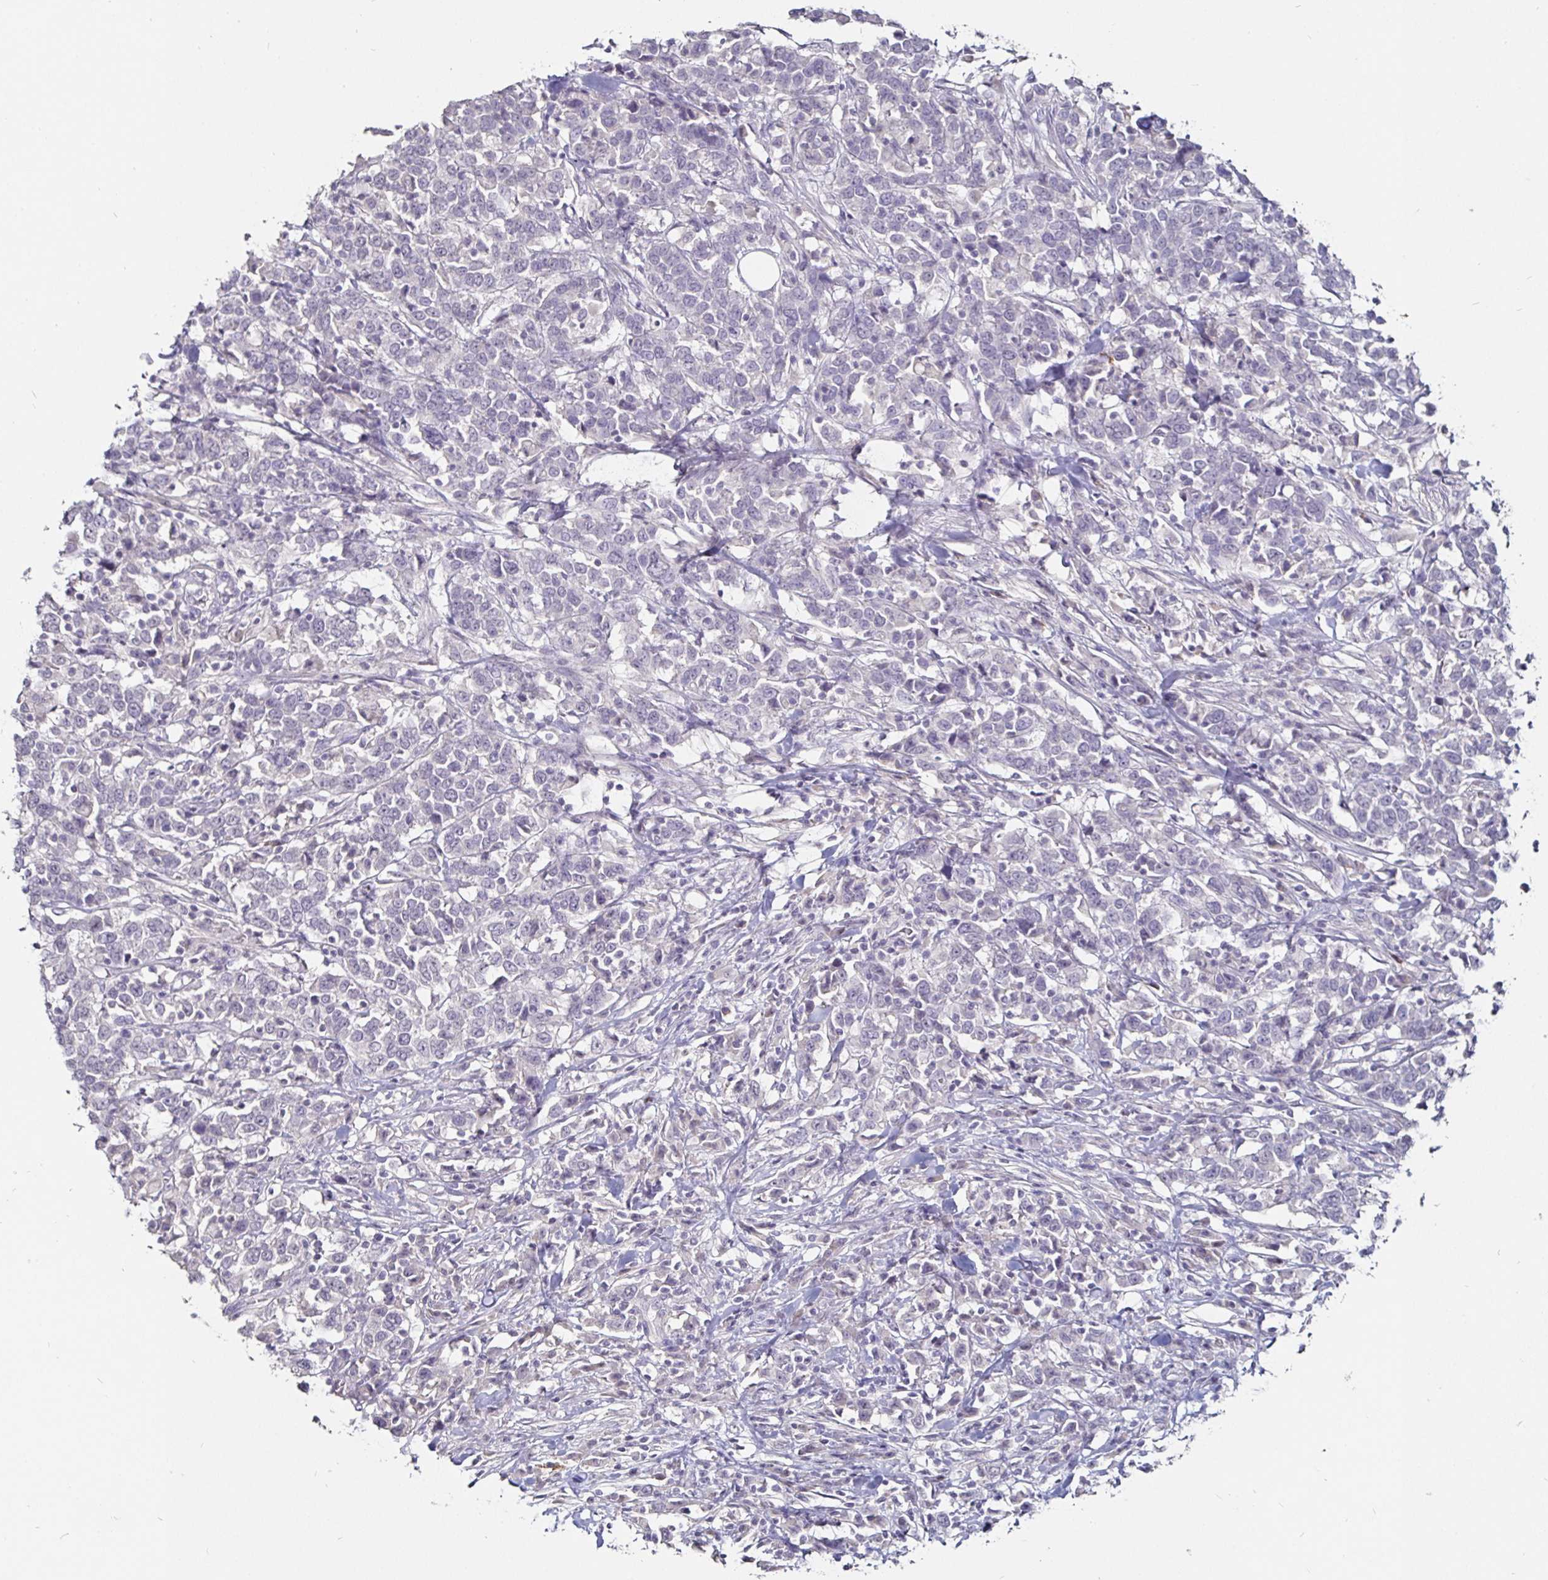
{"staining": {"intensity": "negative", "quantity": "none", "location": "none"}, "tissue": "urothelial cancer", "cell_type": "Tumor cells", "image_type": "cancer", "snomed": [{"axis": "morphology", "description": "Urothelial carcinoma, High grade"}, {"axis": "topography", "description": "Urinary bladder"}], "caption": "Immunohistochemistry (IHC) micrograph of human urothelial cancer stained for a protein (brown), which exhibits no staining in tumor cells.", "gene": "FAIM2", "patient": {"sex": "male", "age": 61}}